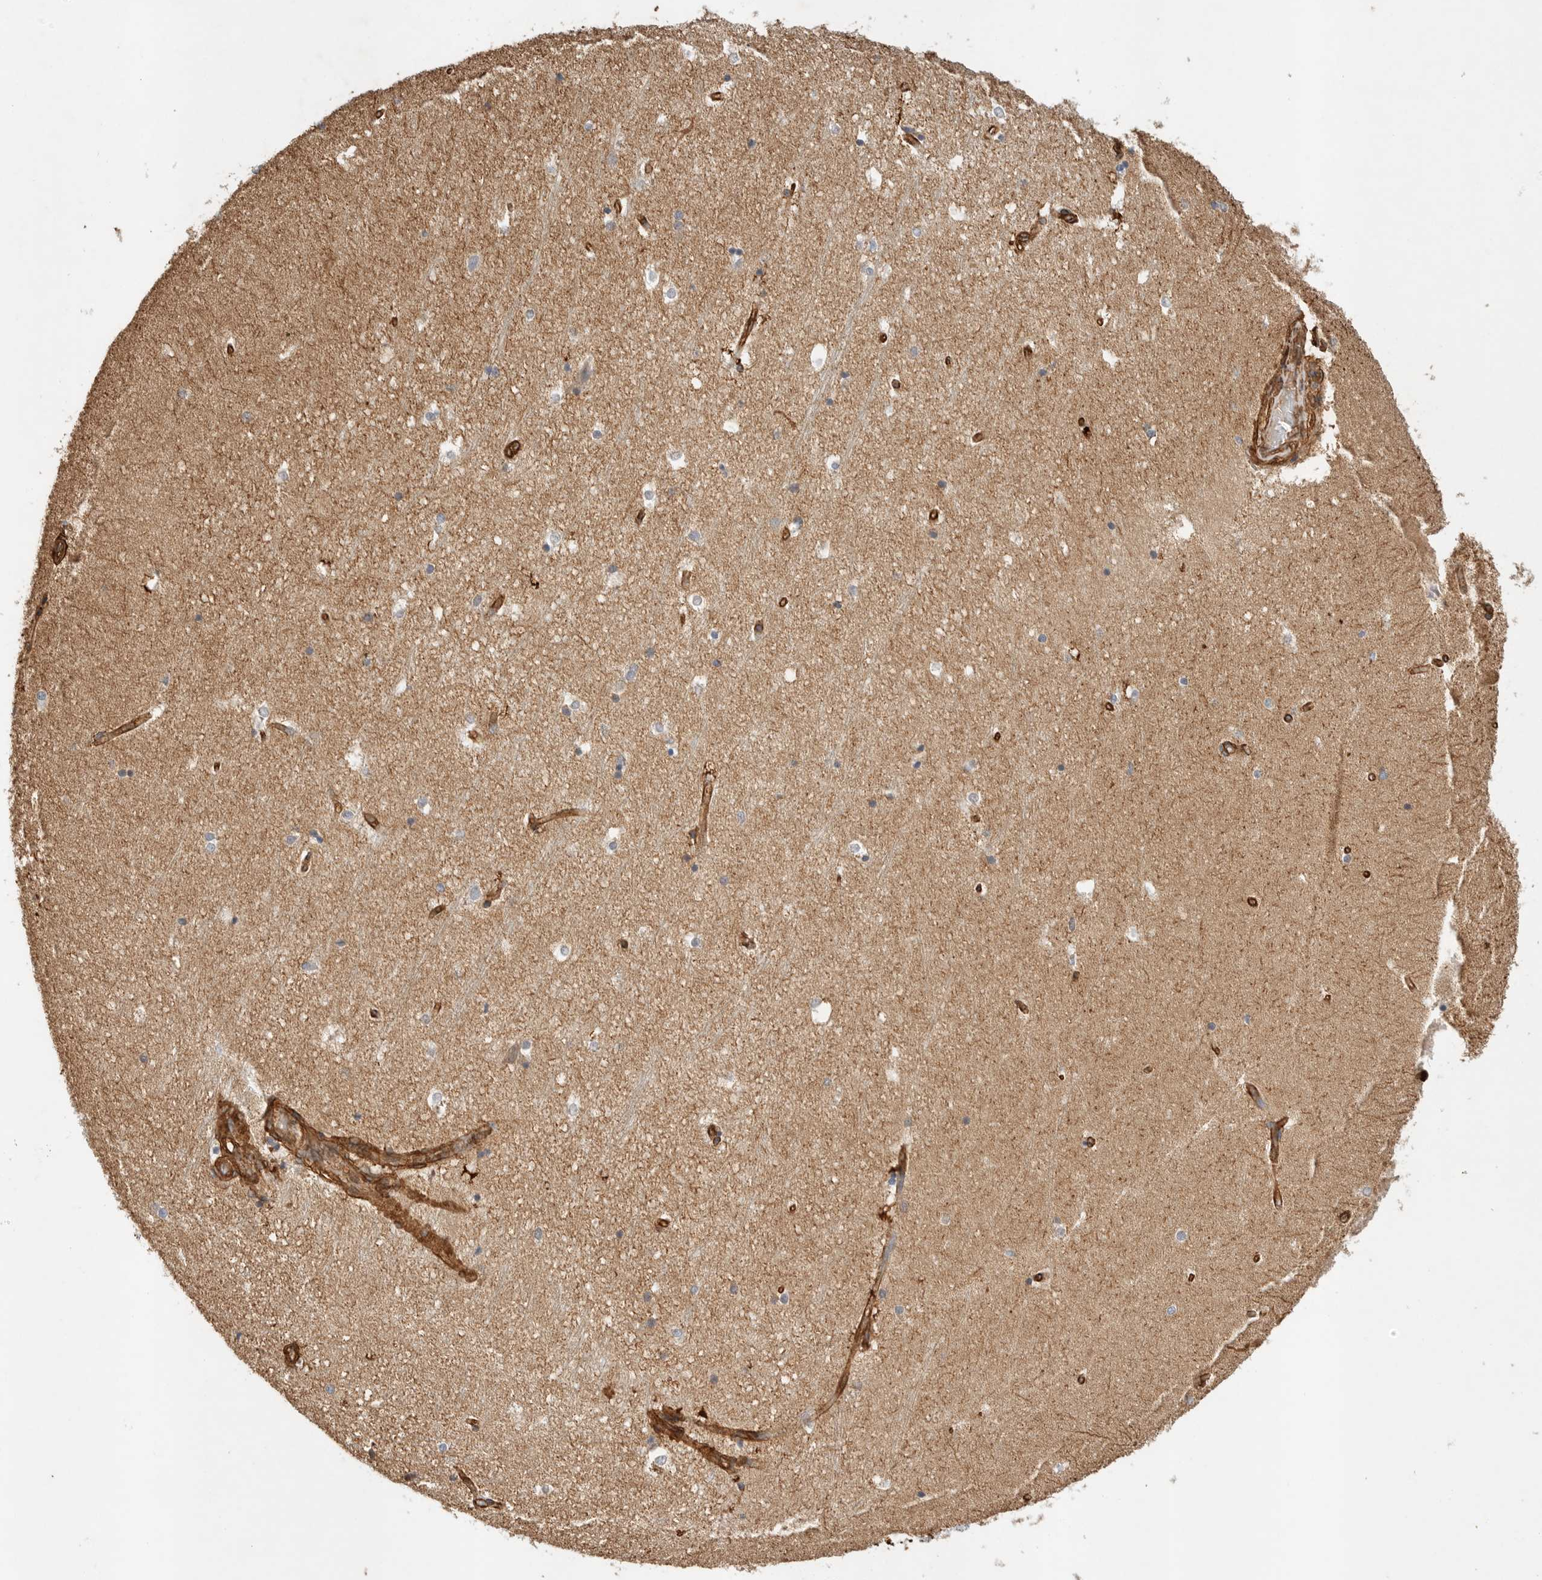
{"staining": {"intensity": "negative", "quantity": "none", "location": "none"}, "tissue": "hippocampus", "cell_type": "Glial cells", "image_type": "normal", "snomed": [{"axis": "morphology", "description": "Normal tissue, NOS"}, {"axis": "topography", "description": "Hippocampus"}], "caption": "A high-resolution image shows IHC staining of benign hippocampus, which exhibits no significant expression in glial cells.", "gene": "JMJD4", "patient": {"sex": "male", "age": 45}}